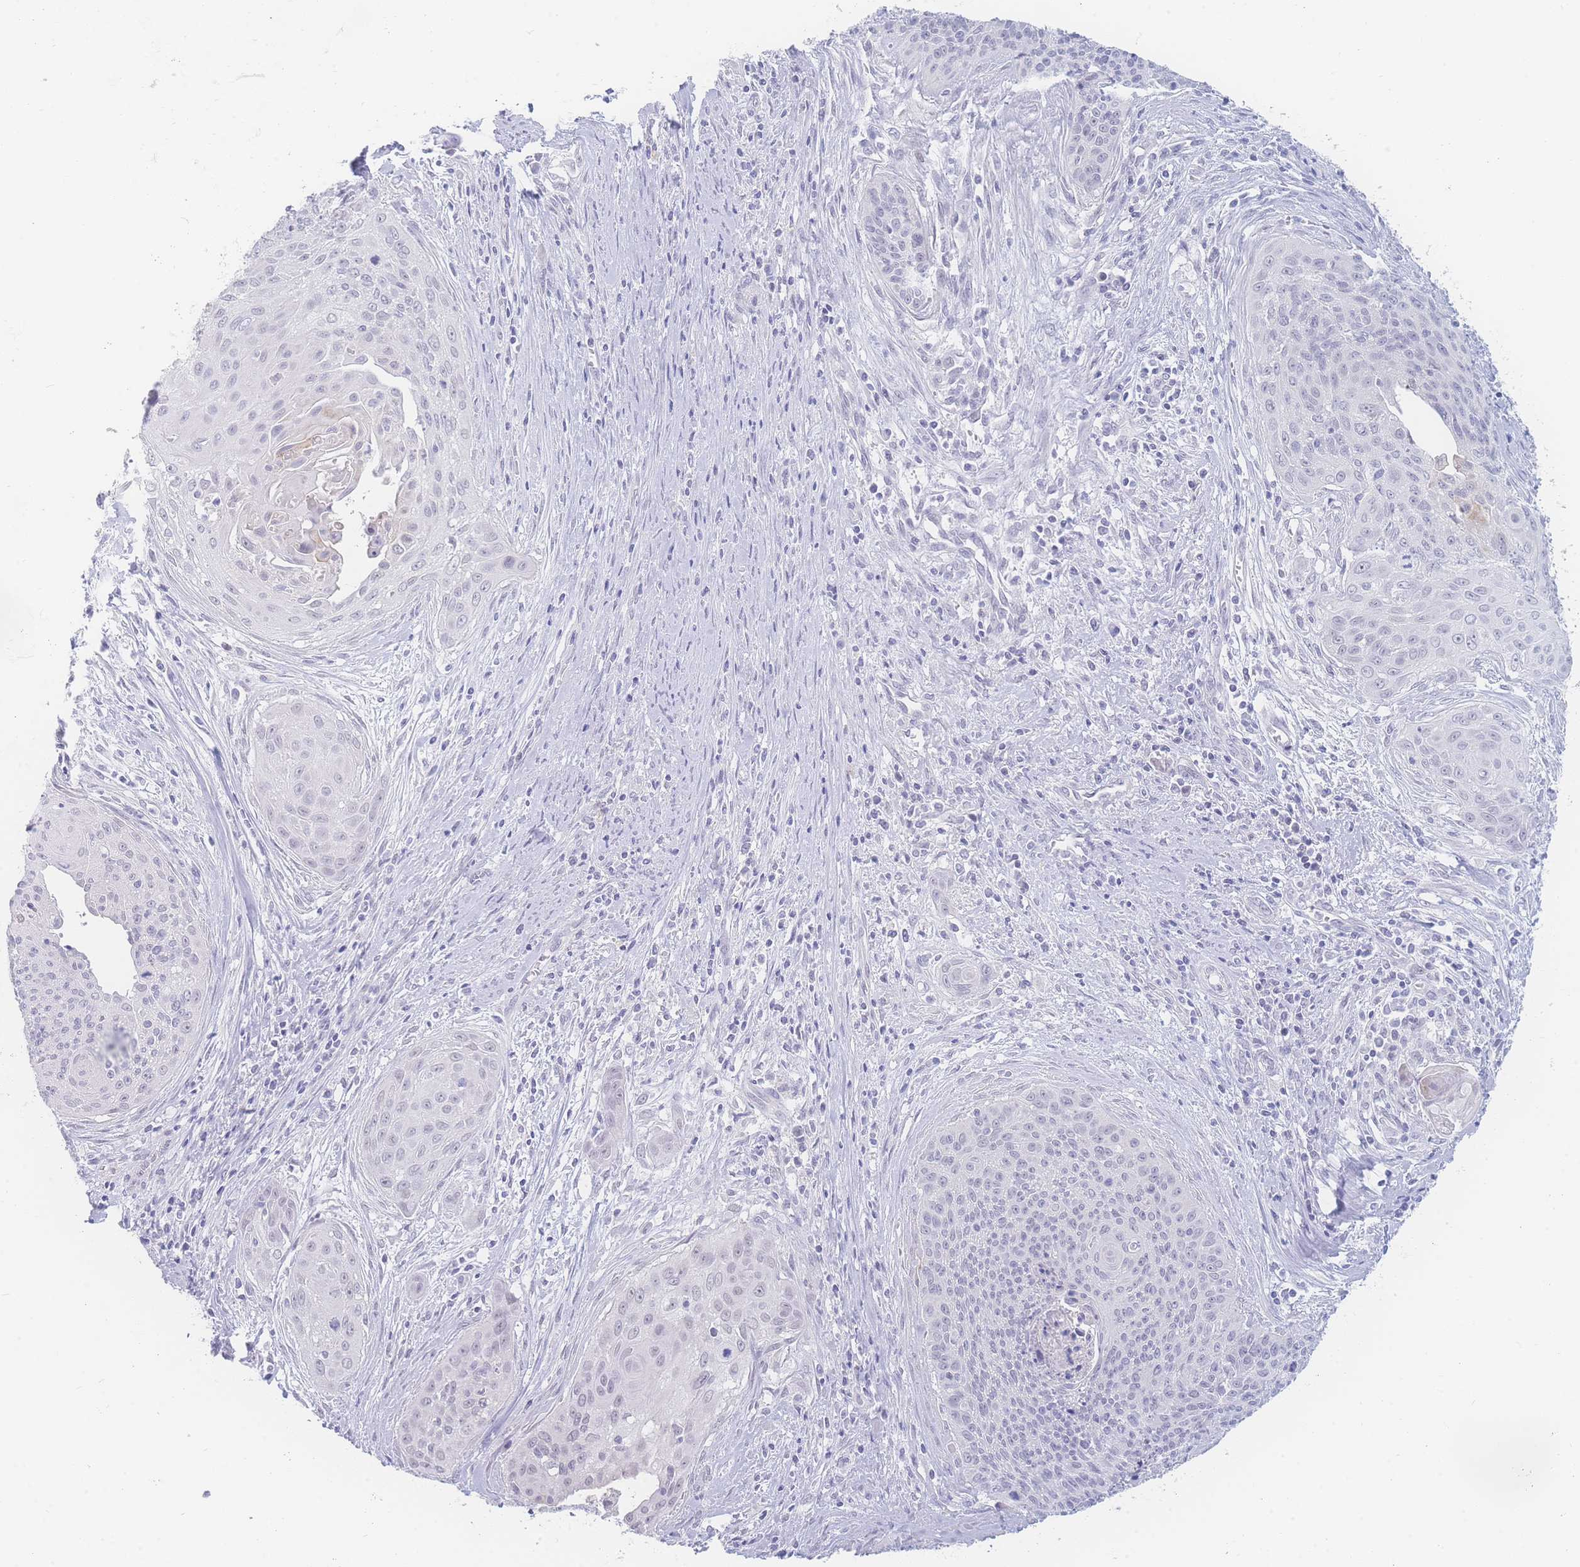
{"staining": {"intensity": "negative", "quantity": "none", "location": "none"}, "tissue": "cervical cancer", "cell_type": "Tumor cells", "image_type": "cancer", "snomed": [{"axis": "morphology", "description": "Squamous cell carcinoma, NOS"}, {"axis": "topography", "description": "Cervix"}], "caption": "High magnification brightfield microscopy of cervical cancer (squamous cell carcinoma) stained with DAB (brown) and counterstained with hematoxylin (blue): tumor cells show no significant positivity. (DAB (3,3'-diaminobenzidine) immunohistochemistry (IHC), high magnification).", "gene": "PRSS22", "patient": {"sex": "female", "age": 55}}